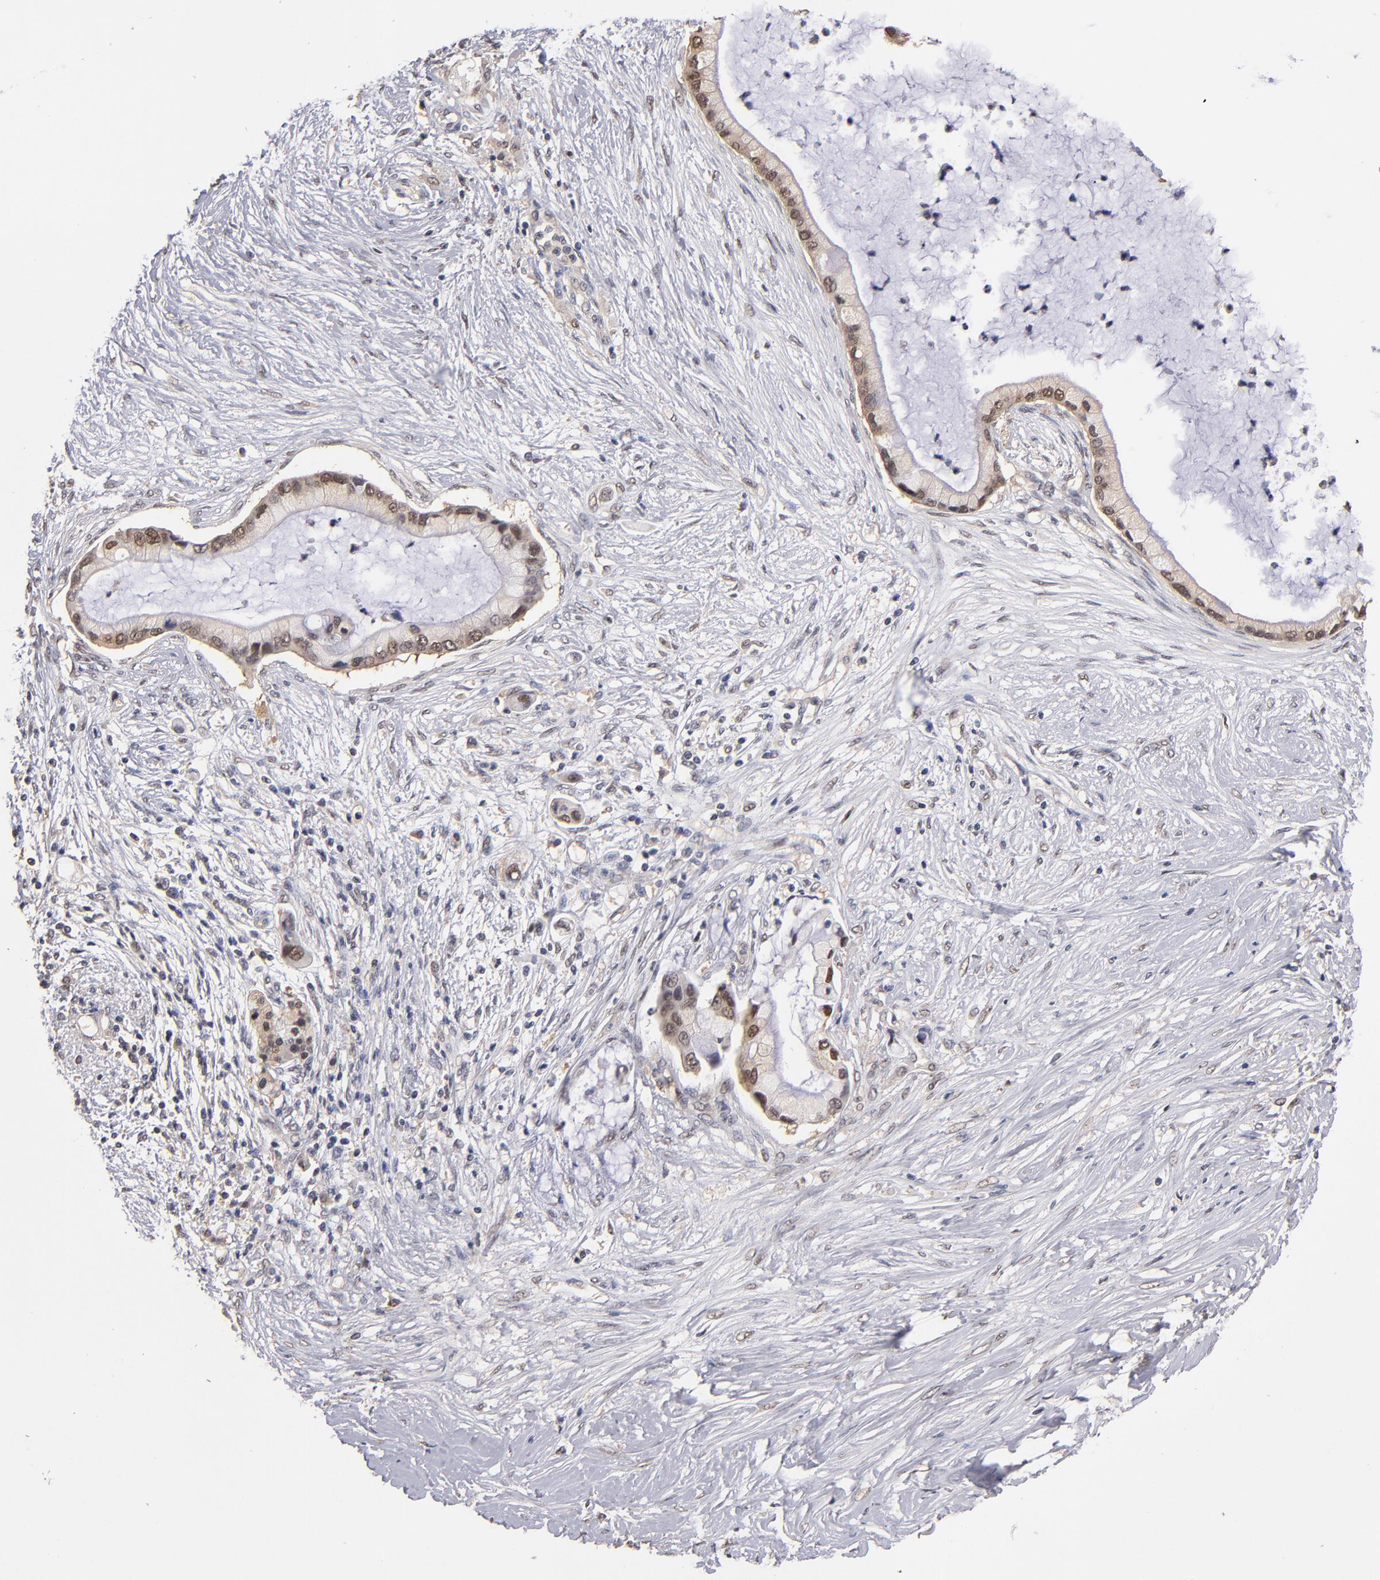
{"staining": {"intensity": "weak", "quantity": "25%-75%", "location": "cytoplasmic/membranous,nuclear"}, "tissue": "pancreatic cancer", "cell_type": "Tumor cells", "image_type": "cancer", "snomed": [{"axis": "morphology", "description": "Adenocarcinoma, NOS"}, {"axis": "topography", "description": "Pancreas"}], "caption": "The immunohistochemical stain highlights weak cytoplasmic/membranous and nuclear staining in tumor cells of pancreatic cancer tissue.", "gene": "PSMD10", "patient": {"sex": "female", "age": 59}}